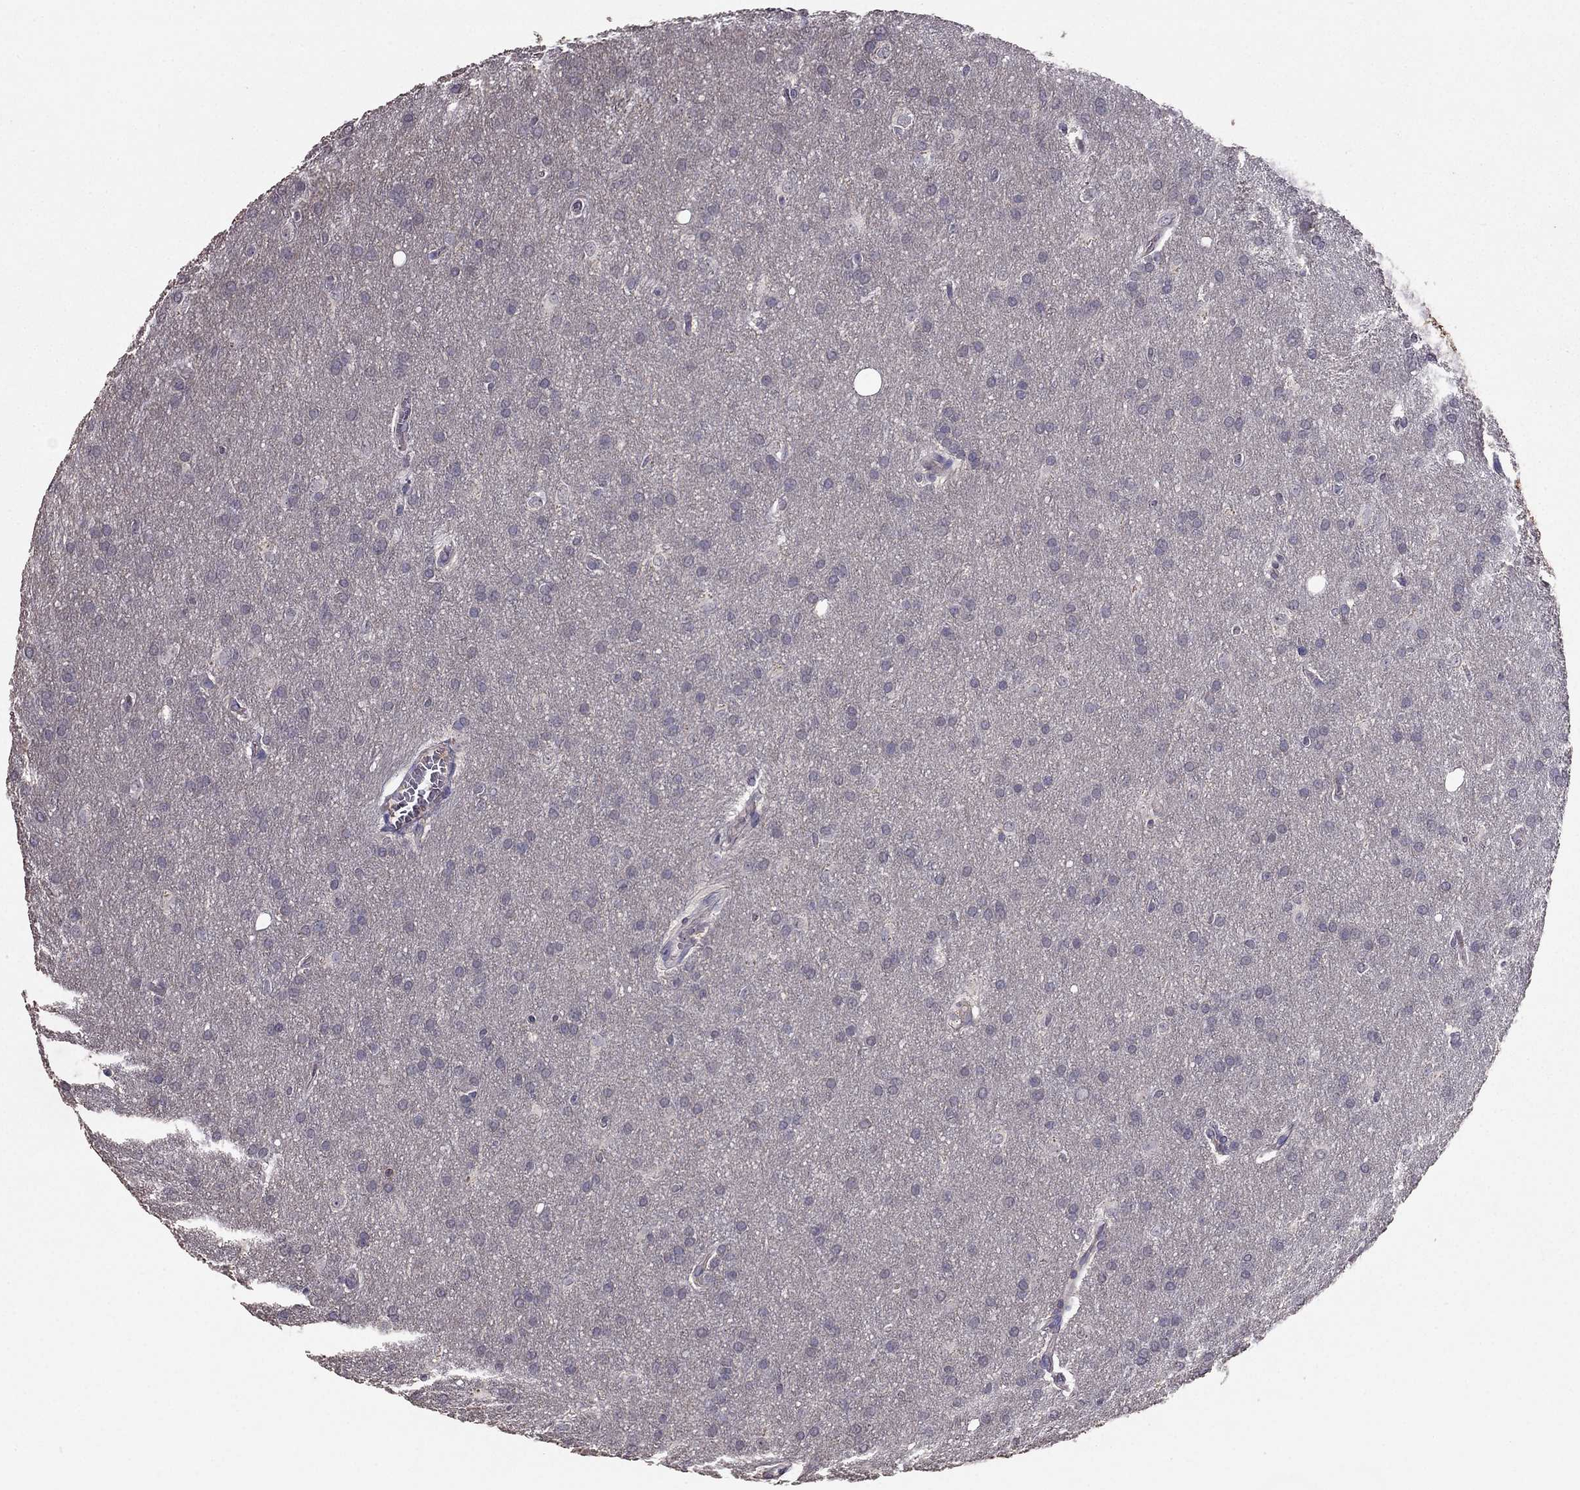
{"staining": {"intensity": "negative", "quantity": "none", "location": "none"}, "tissue": "glioma", "cell_type": "Tumor cells", "image_type": "cancer", "snomed": [{"axis": "morphology", "description": "Glioma, malignant, Low grade"}, {"axis": "topography", "description": "Brain"}], "caption": "Immunohistochemical staining of human glioma displays no significant staining in tumor cells.", "gene": "RFLNB", "patient": {"sex": "female", "age": 32}}